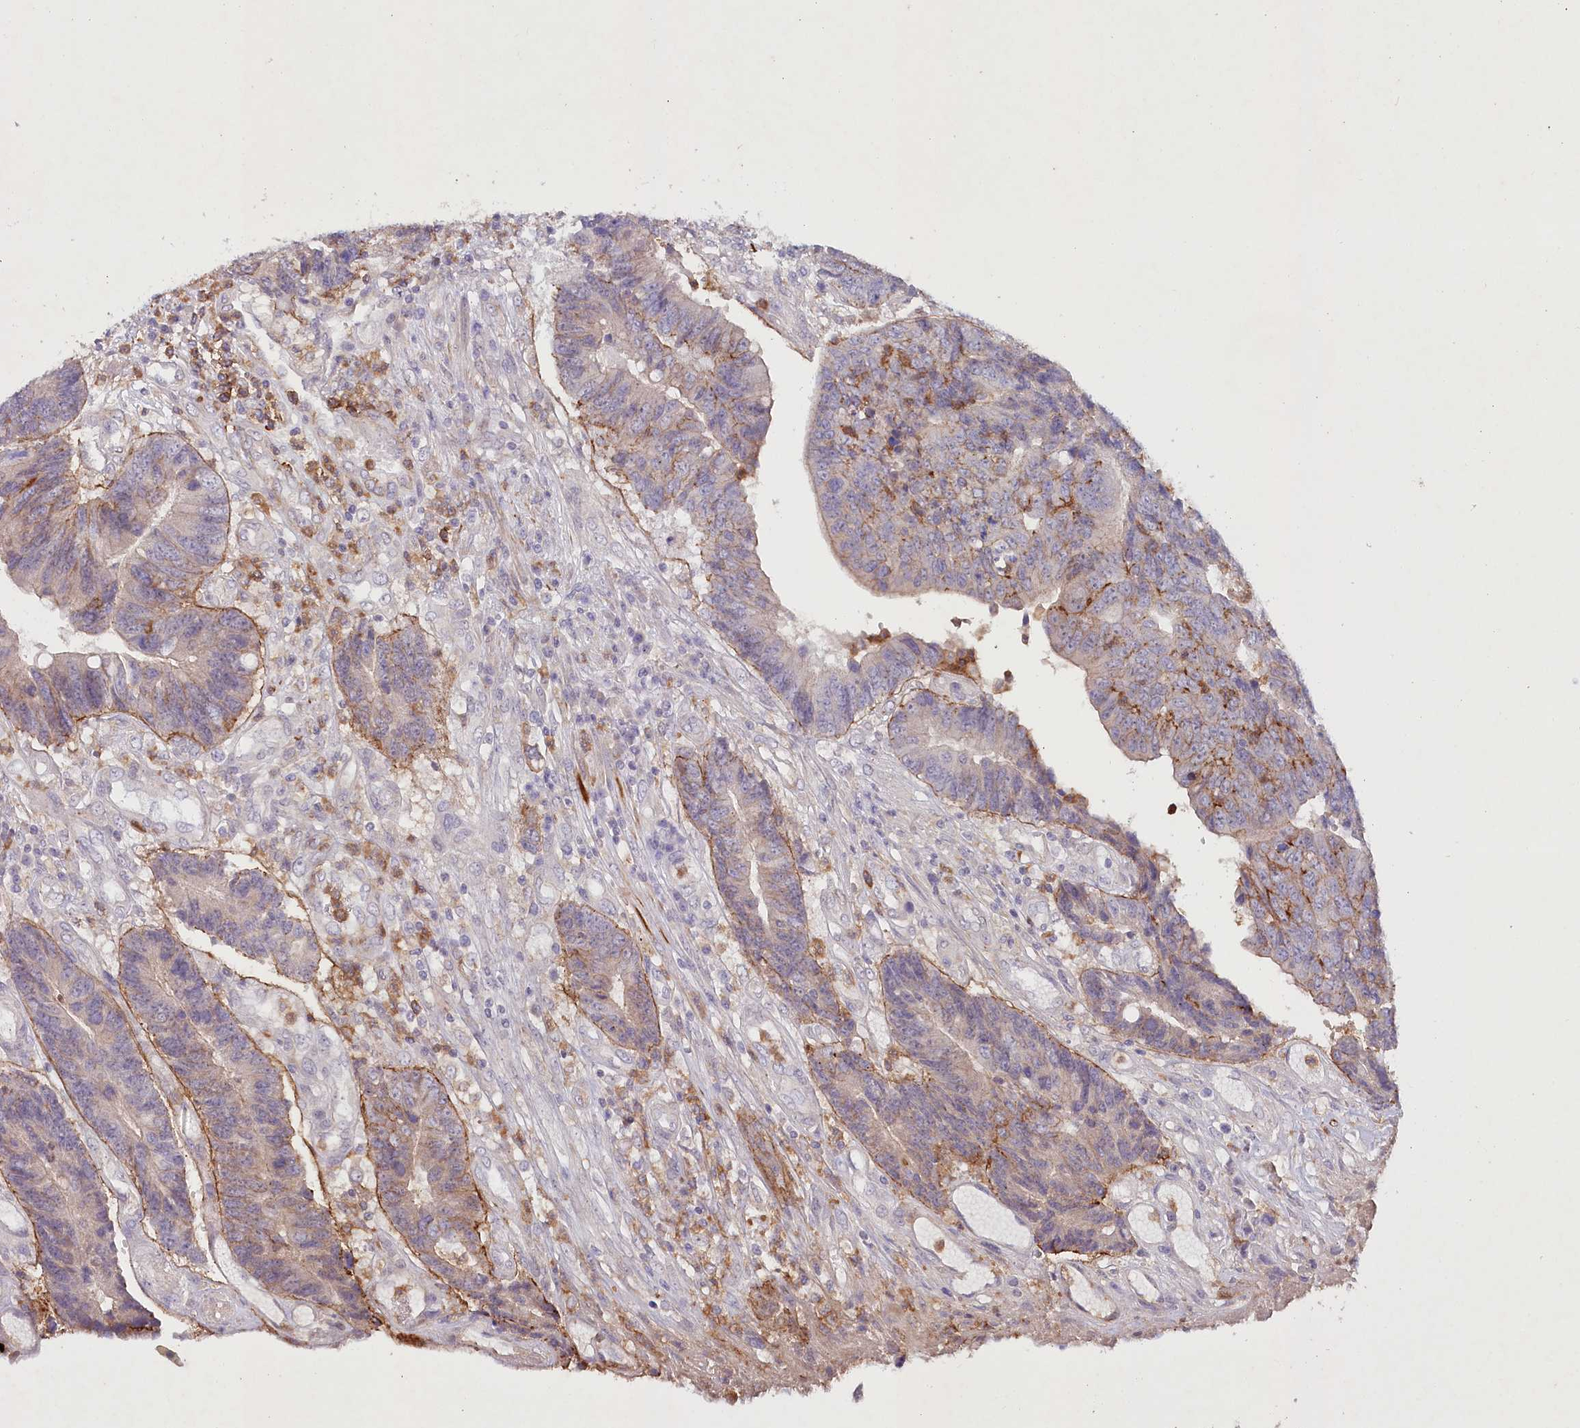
{"staining": {"intensity": "moderate", "quantity": "25%-75%", "location": "cytoplasmic/membranous"}, "tissue": "colorectal cancer", "cell_type": "Tumor cells", "image_type": "cancer", "snomed": [{"axis": "morphology", "description": "Adenocarcinoma, NOS"}, {"axis": "topography", "description": "Rectum"}], "caption": "Colorectal adenocarcinoma stained for a protein exhibits moderate cytoplasmic/membranous positivity in tumor cells.", "gene": "ALDH3B1", "patient": {"sex": "male", "age": 84}}